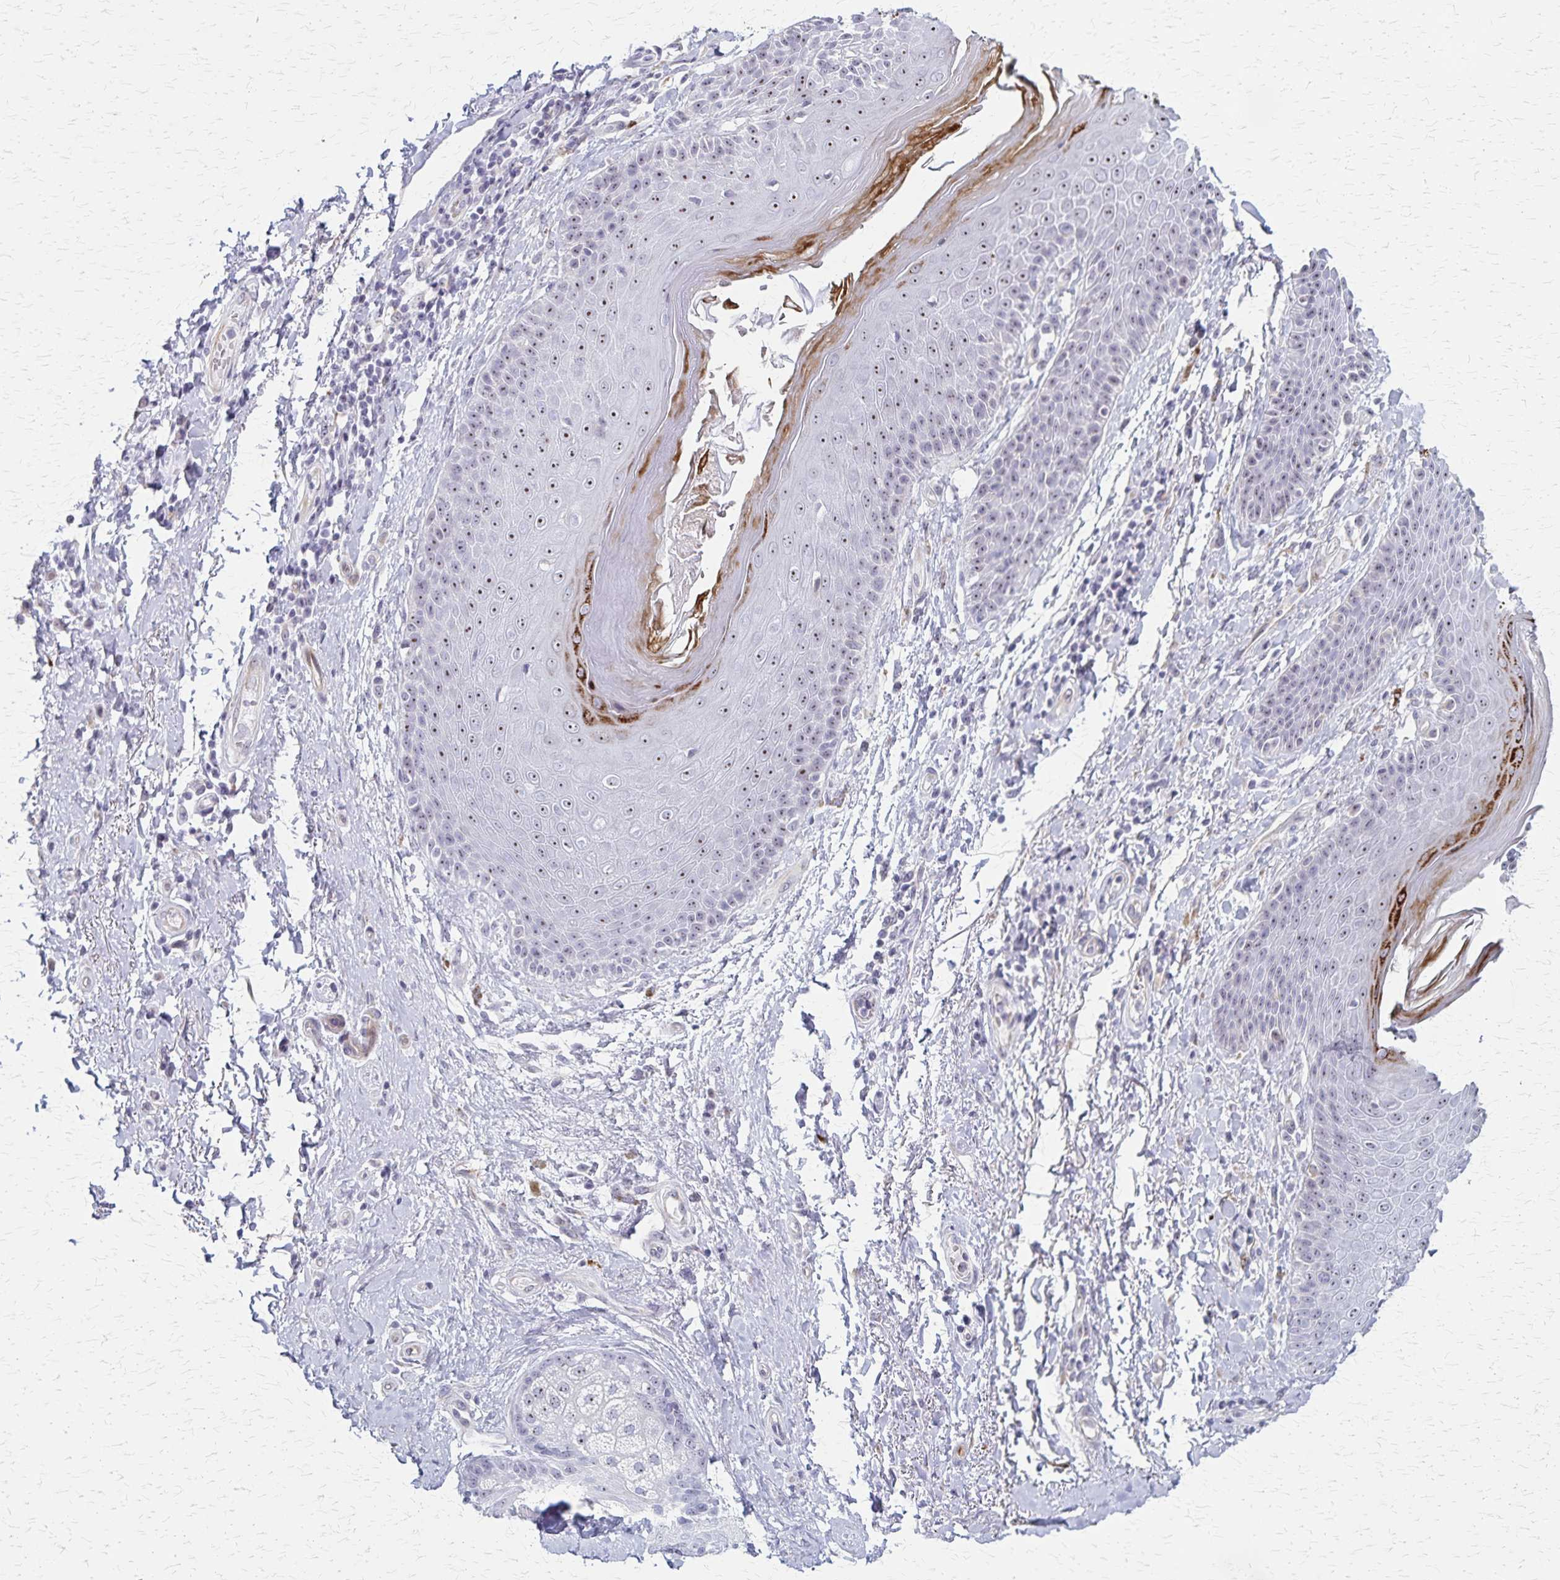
{"staining": {"intensity": "negative", "quantity": "none", "location": "none"}, "tissue": "adipose tissue", "cell_type": "Adipocytes", "image_type": "normal", "snomed": [{"axis": "morphology", "description": "Normal tissue, NOS"}, {"axis": "topography", "description": "Peripheral nerve tissue"}], "caption": "DAB (3,3'-diaminobenzidine) immunohistochemical staining of benign human adipose tissue shows no significant staining in adipocytes. (Stains: DAB (3,3'-diaminobenzidine) immunohistochemistry with hematoxylin counter stain, Microscopy: brightfield microscopy at high magnification).", "gene": "DLK2", "patient": {"sex": "male", "age": 51}}